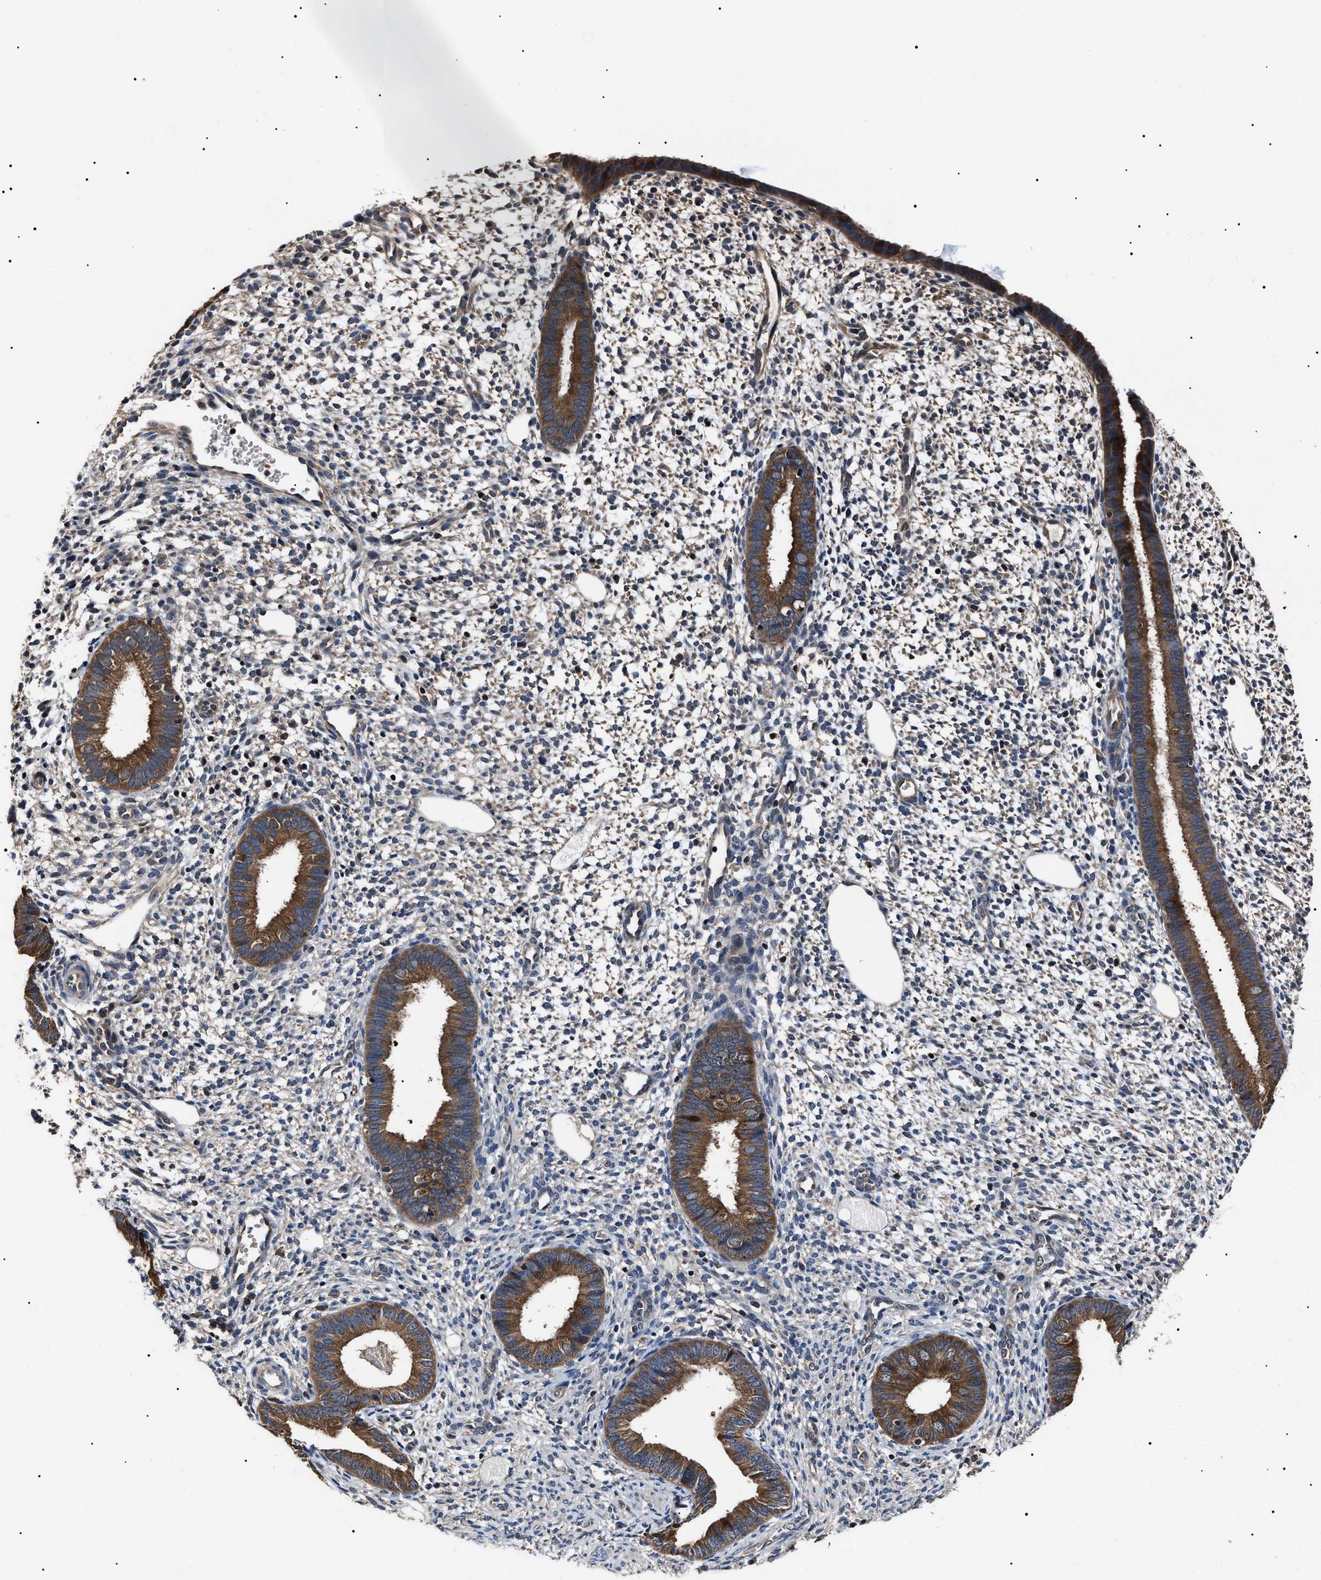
{"staining": {"intensity": "weak", "quantity": "<25%", "location": "cytoplasmic/membranous"}, "tissue": "endometrium", "cell_type": "Cells in endometrial stroma", "image_type": "normal", "snomed": [{"axis": "morphology", "description": "Normal tissue, NOS"}, {"axis": "topography", "description": "Endometrium"}], "caption": "A high-resolution histopathology image shows IHC staining of normal endometrium, which shows no significant positivity in cells in endometrial stroma.", "gene": "CCT8", "patient": {"sex": "female", "age": 46}}